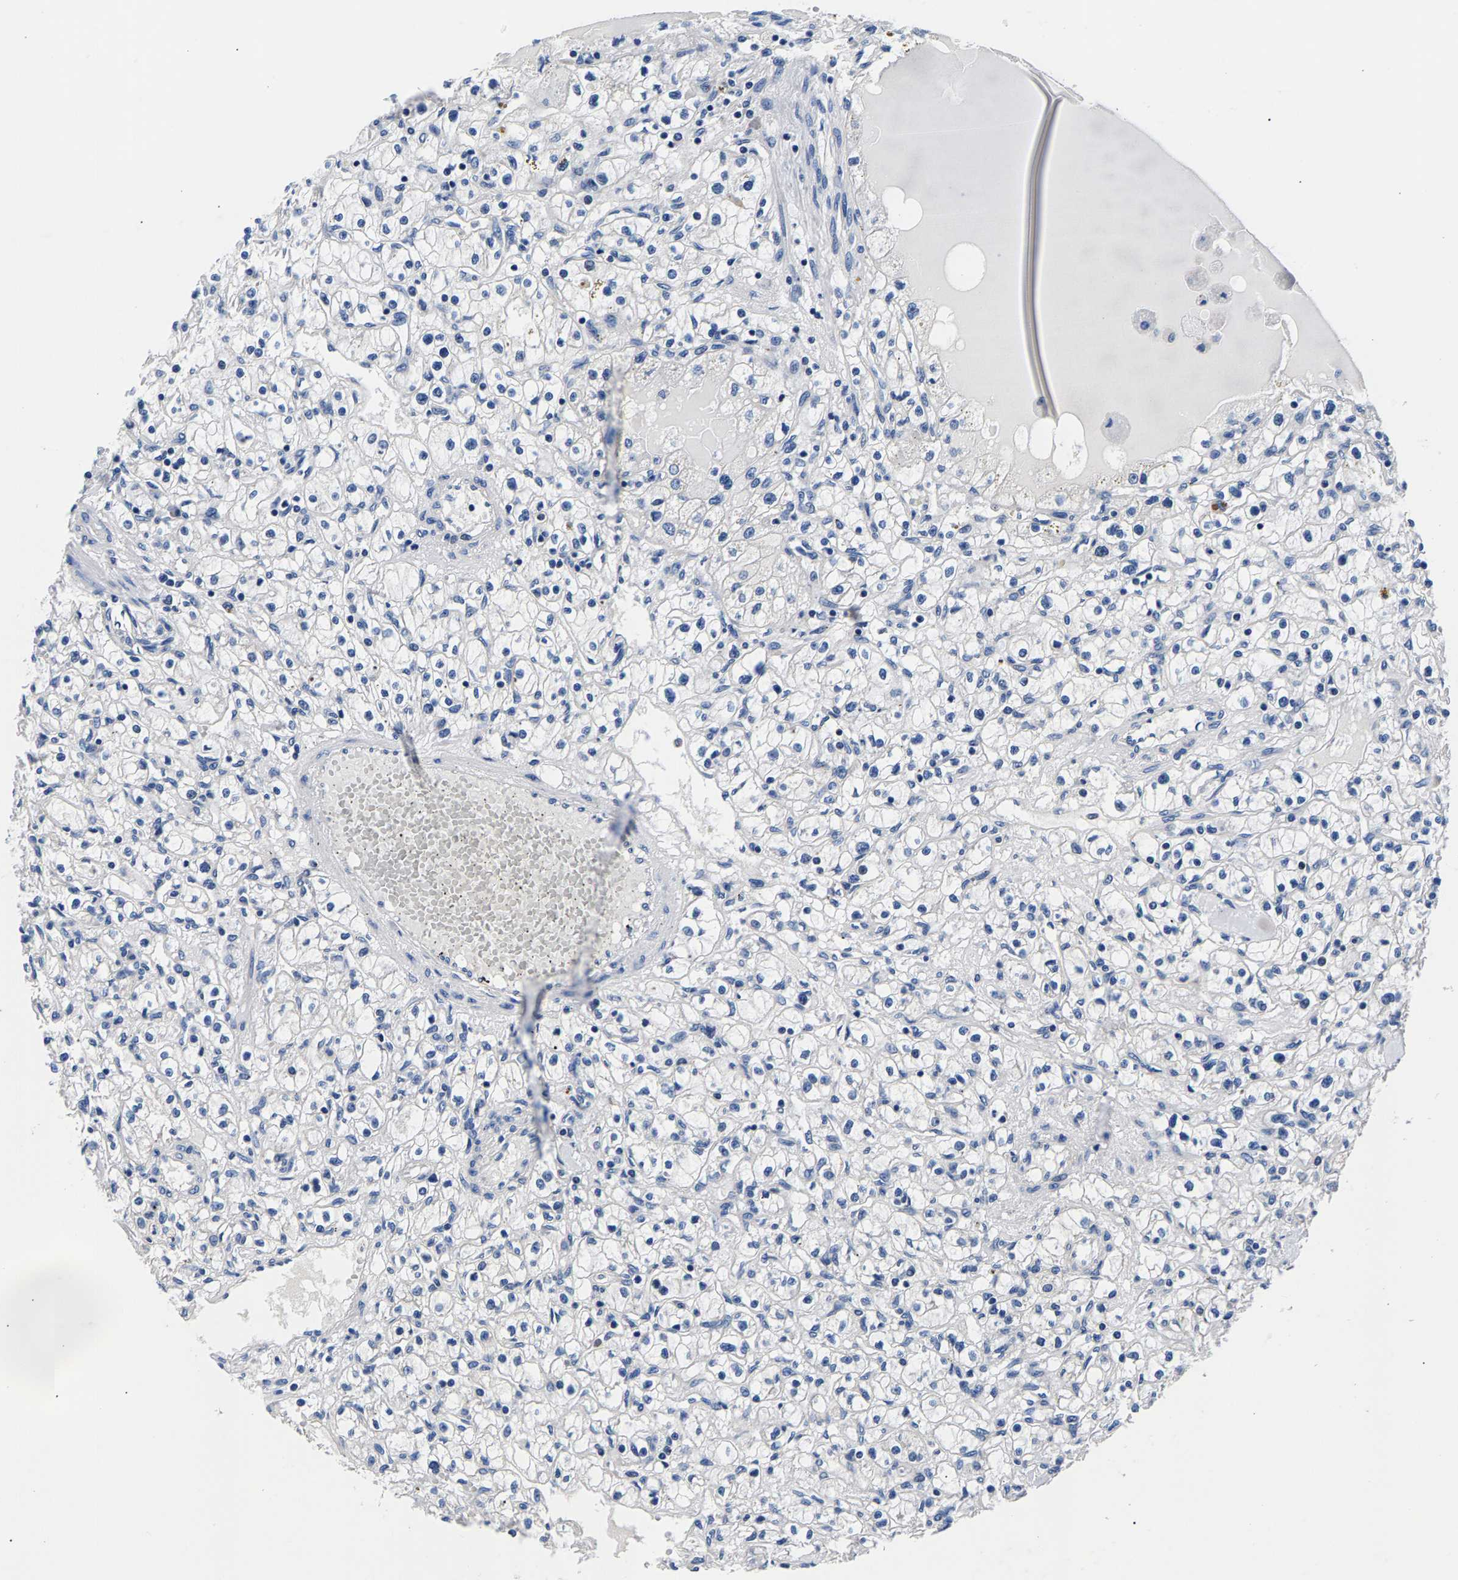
{"staining": {"intensity": "negative", "quantity": "none", "location": "none"}, "tissue": "renal cancer", "cell_type": "Tumor cells", "image_type": "cancer", "snomed": [{"axis": "morphology", "description": "Adenocarcinoma, NOS"}, {"axis": "topography", "description": "Kidney"}], "caption": "Immunohistochemistry of human adenocarcinoma (renal) displays no staining in tumor cells. (DAB immunohistochemistry (IHC) with hematoxylin counter stain).", "gene": "PHF24", "patient": {"sex": "male", "age": 56}}